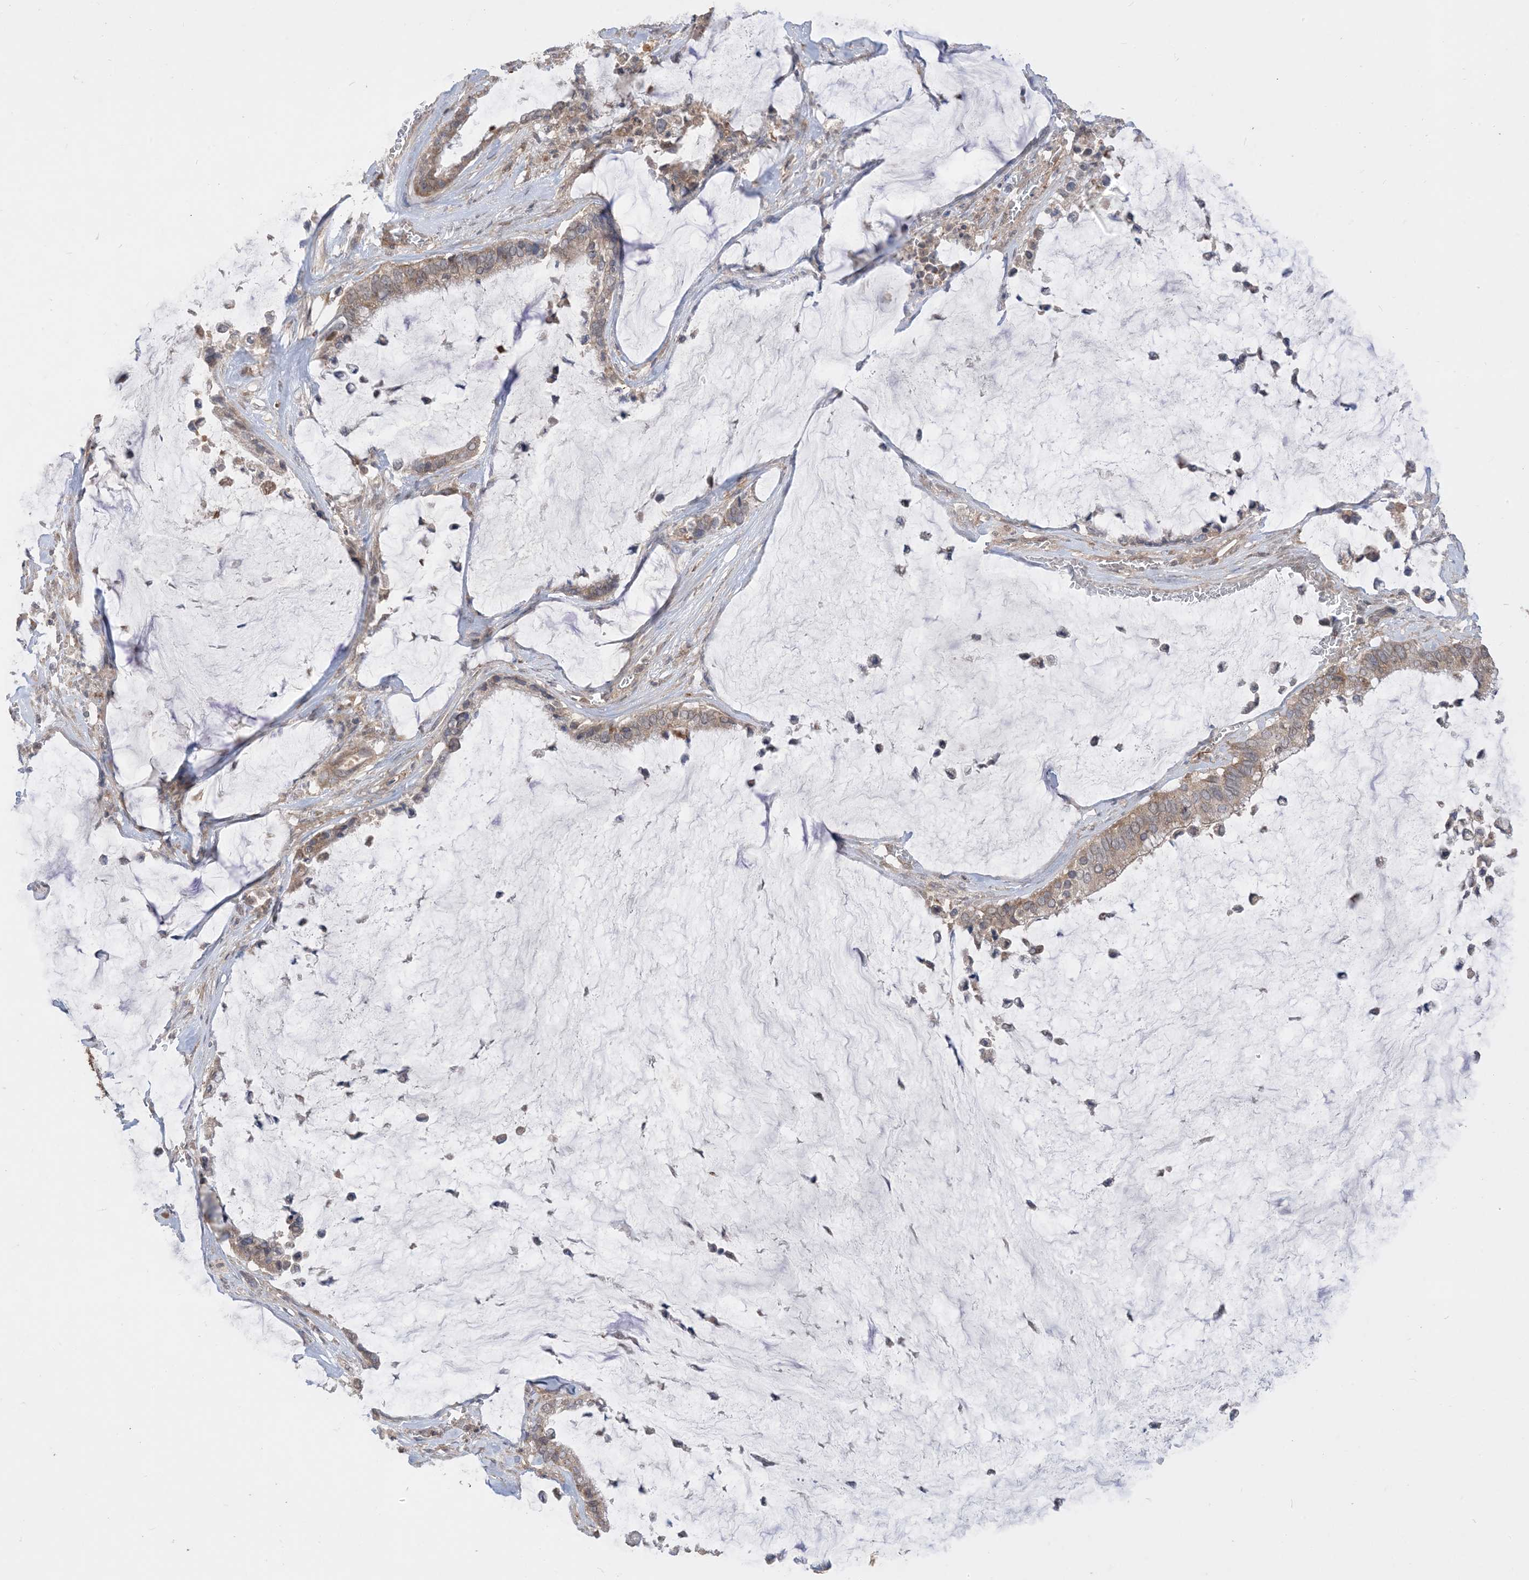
{"staining": {"intensity": "moderate", "quantity": ">75%", "location": "cytoplasmic/membranous"}, "tissue": "pancreatic cancer", "cell_type": "Tumor cells", "image_type": "cancer", "snomed": [{"axis": "morphology", "description": "Adenocarcinoma, NOS"}, {"axis": "topography", "description": "Pancreas"}], "caption": "A brown stain labels moderate cytoplasmic/membranous staining of a protein in pancreatic cancer (adenocarcinoma) tumor cells.", "gene": "SIRT3", "patient": {"sex": "male", "age": 41}}